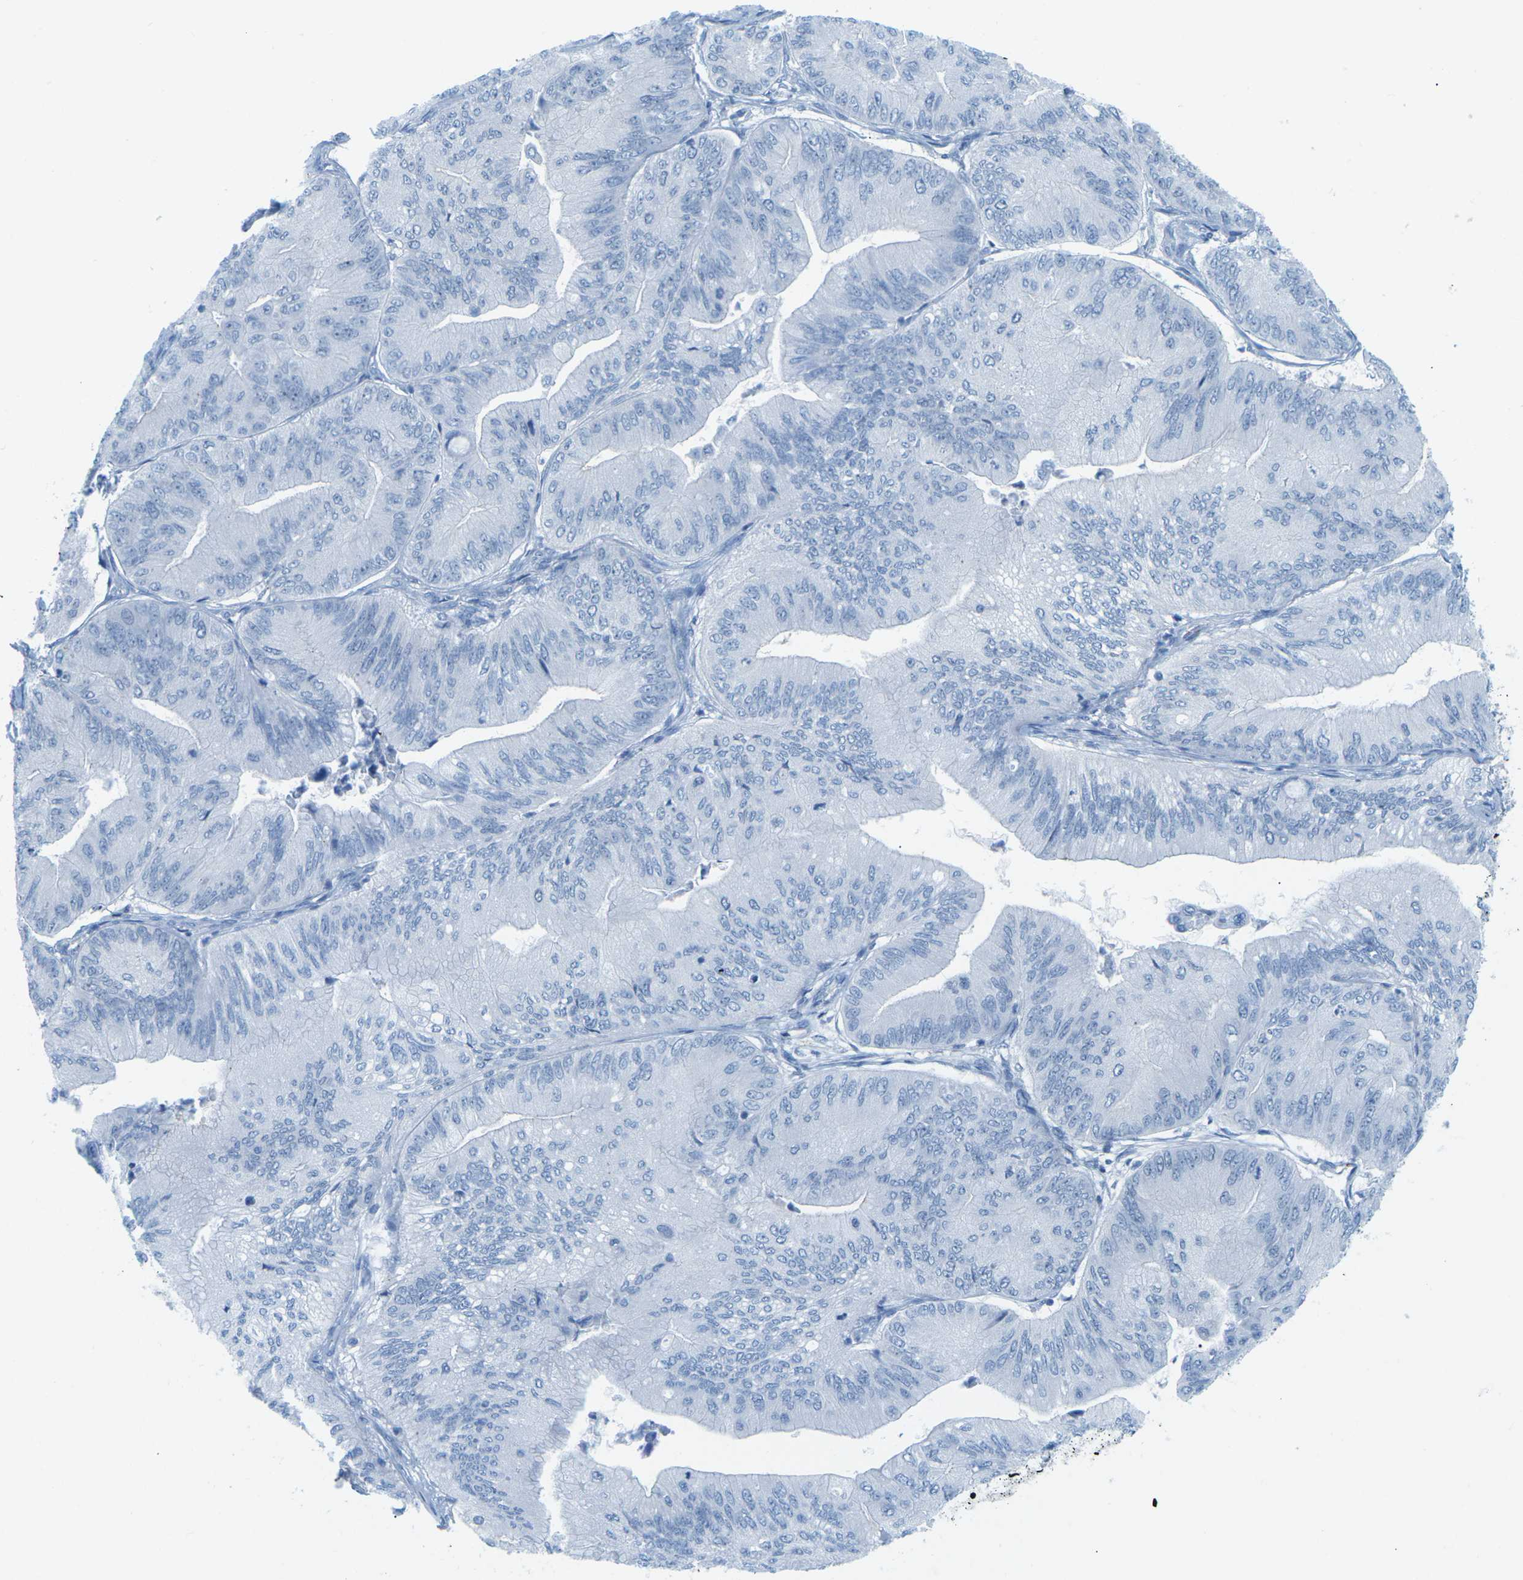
{"staining": {"intensity": "negative", "quantity": "none", "location": "none"}, "tissue": "ovarian cancer", "cell_type": "Tumor cells", "image_type": "cancer", "snomed": [{"axis": "morphology", "description": "Cystadenocarcinoma, mucinous, NOS"}, {"axis": "topography", "description": "Ovary"}], "caption": "This is an immunohistochemistry (IHC) photomicrograph of mucinous cystadenocarcinoma (ovarian). There is no staining in tumor cells.", "gene": "HLTF", "patient": {"sex": "female", "age": 61}}